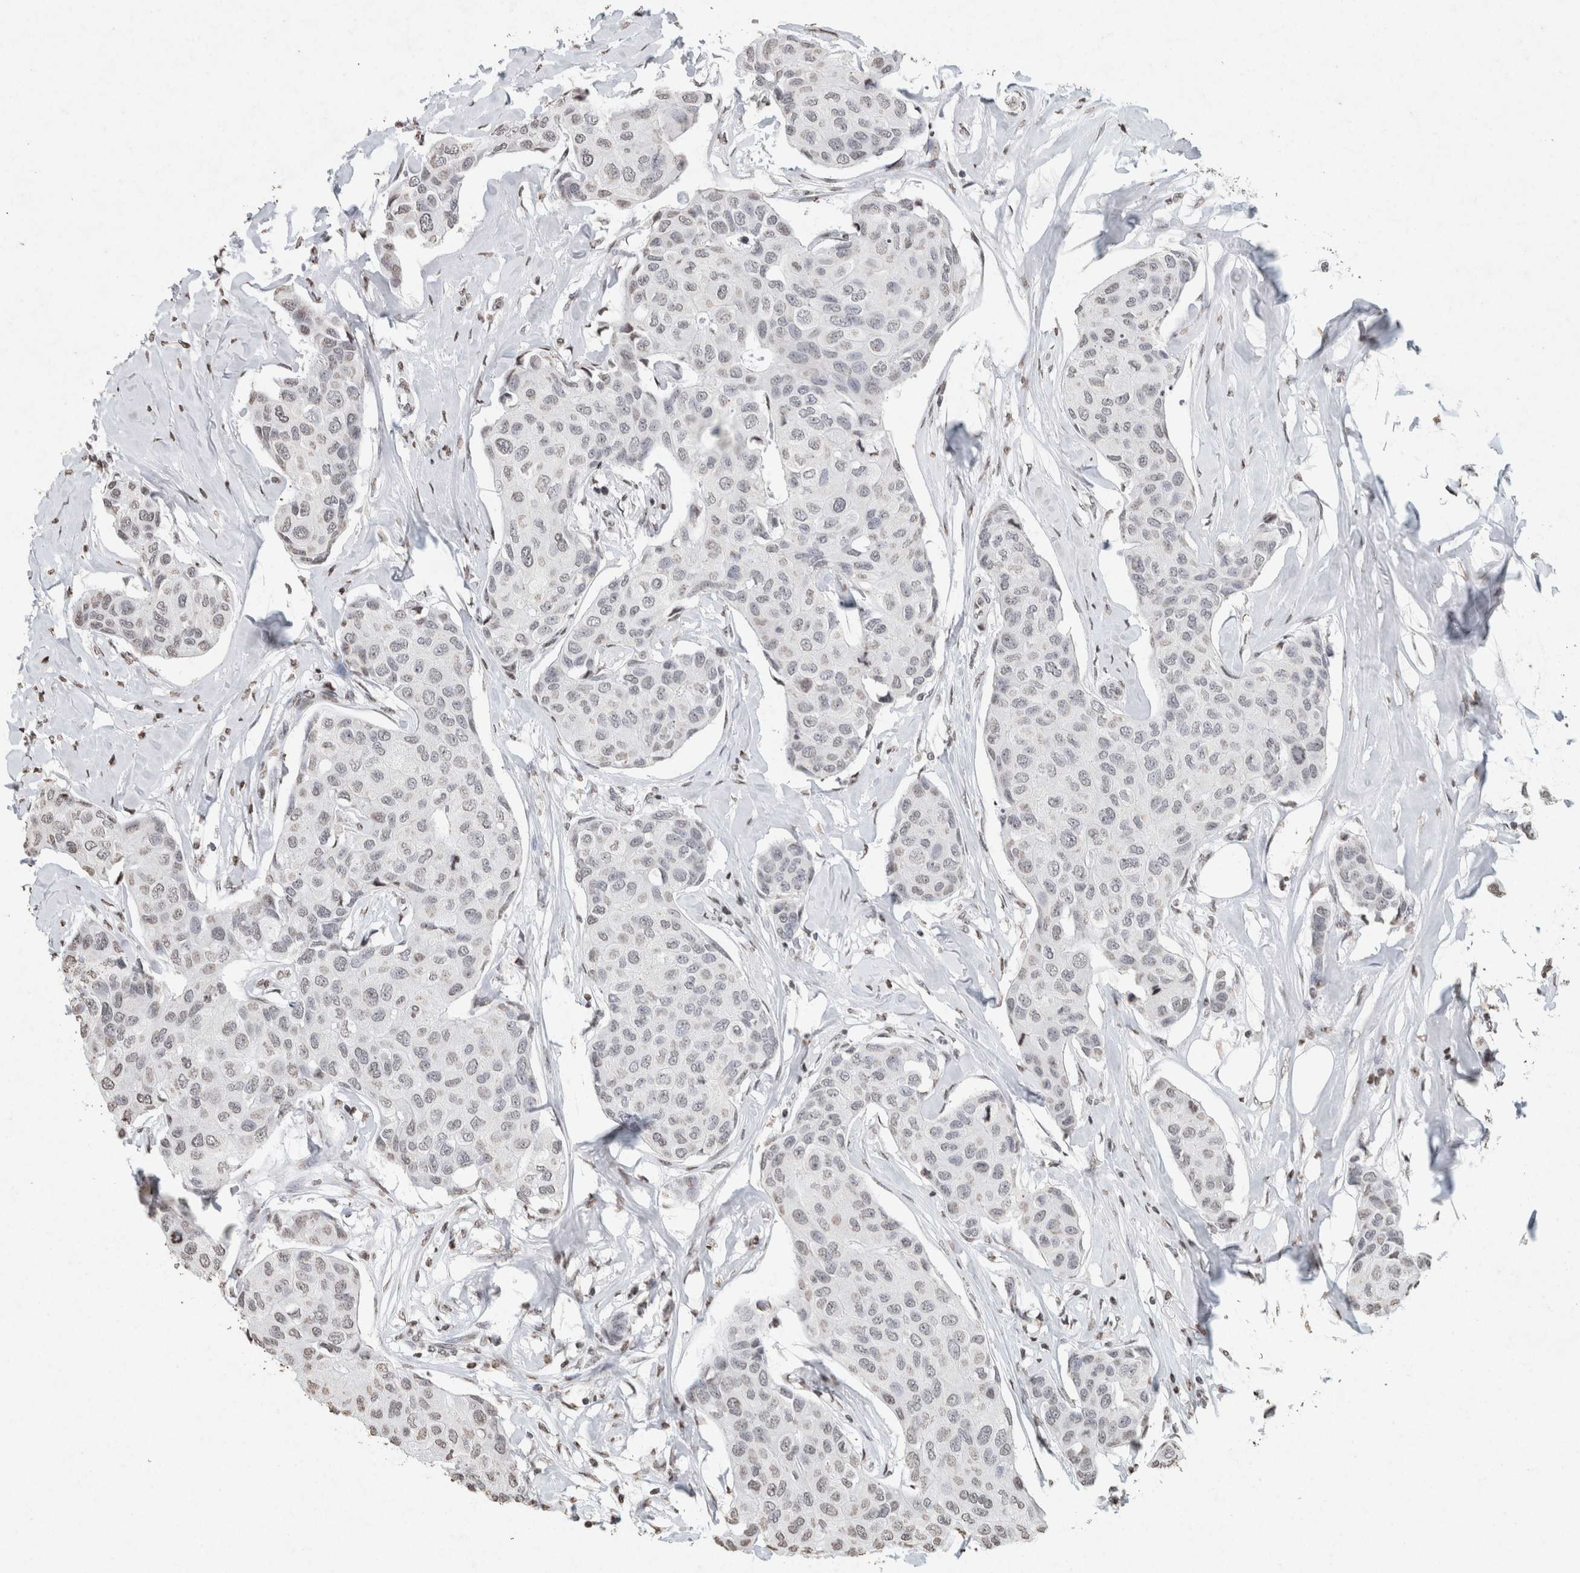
{"staining": {"intensity": "negative", "quantity": "none", "location": "none"}, "tissue": "breast cancer", "cell_type": "Tumor cells", "image_type": "cancer", "snomed": [{"axis": "morphology", "description": "Duct carcinoma"}, {"axis": "topography", "description": "Breast"}], "caption": "Micrograph shows no significant protein expression in tumor cells of breast cancer (invasive ductal carcinoma). (DAB (3,3'-diaminobenzidine) IHC, high magnification).", "gene": "CNTN1", "patient": {"sex": "female", "age": 80}}